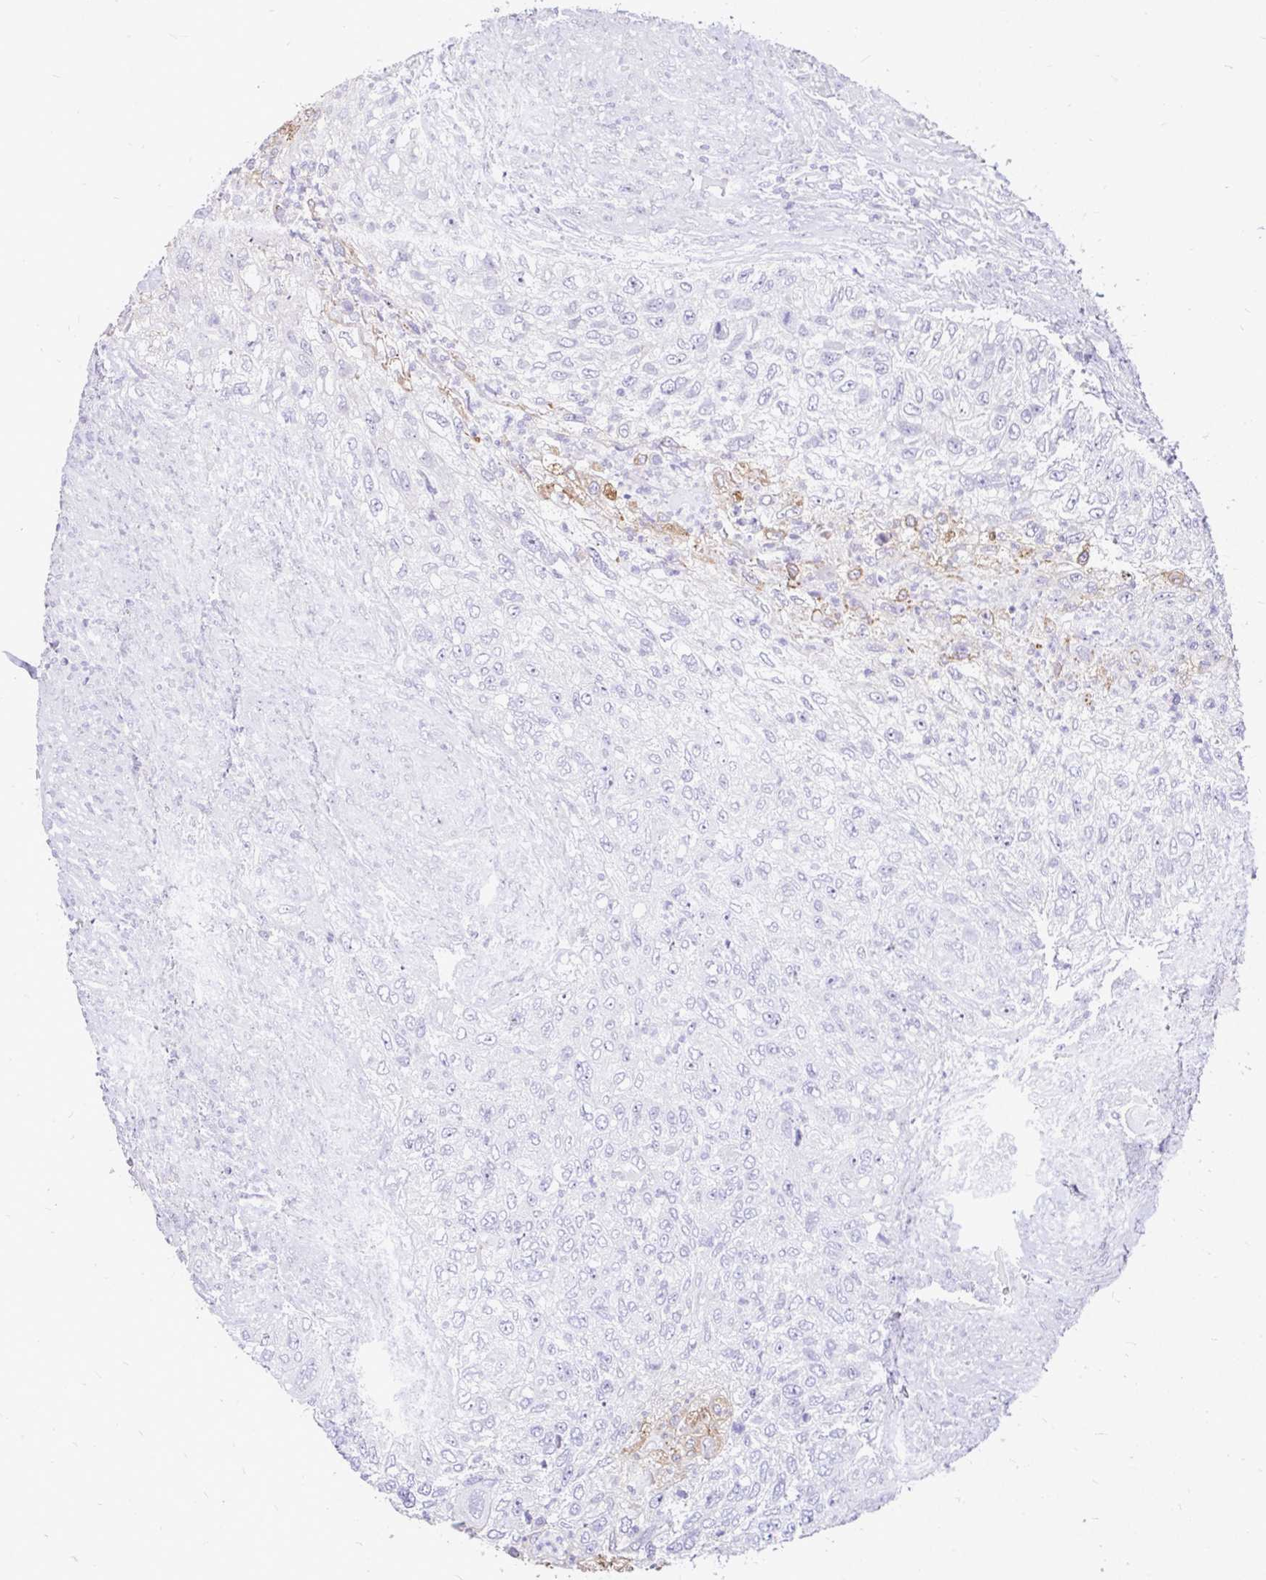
{"staining": {"intensity": "weak", "quantity": "<25%", "location": "cytoplasmic/membranous"}, "tissue": "urothelial cancer", "cell_type": "Tumor cells", "image_type": "cancer", "snomed": [{"axis": "morphology", "description": "Urothelial carcinoma, High grade"}, {"axis": "topography", "description": "Urinary bladder"}], "caption": "There is no significant expression in tumor cells of urothelial cancer.", "gene": "INTS5", "patient": {"sex": "female", "age": 60}}